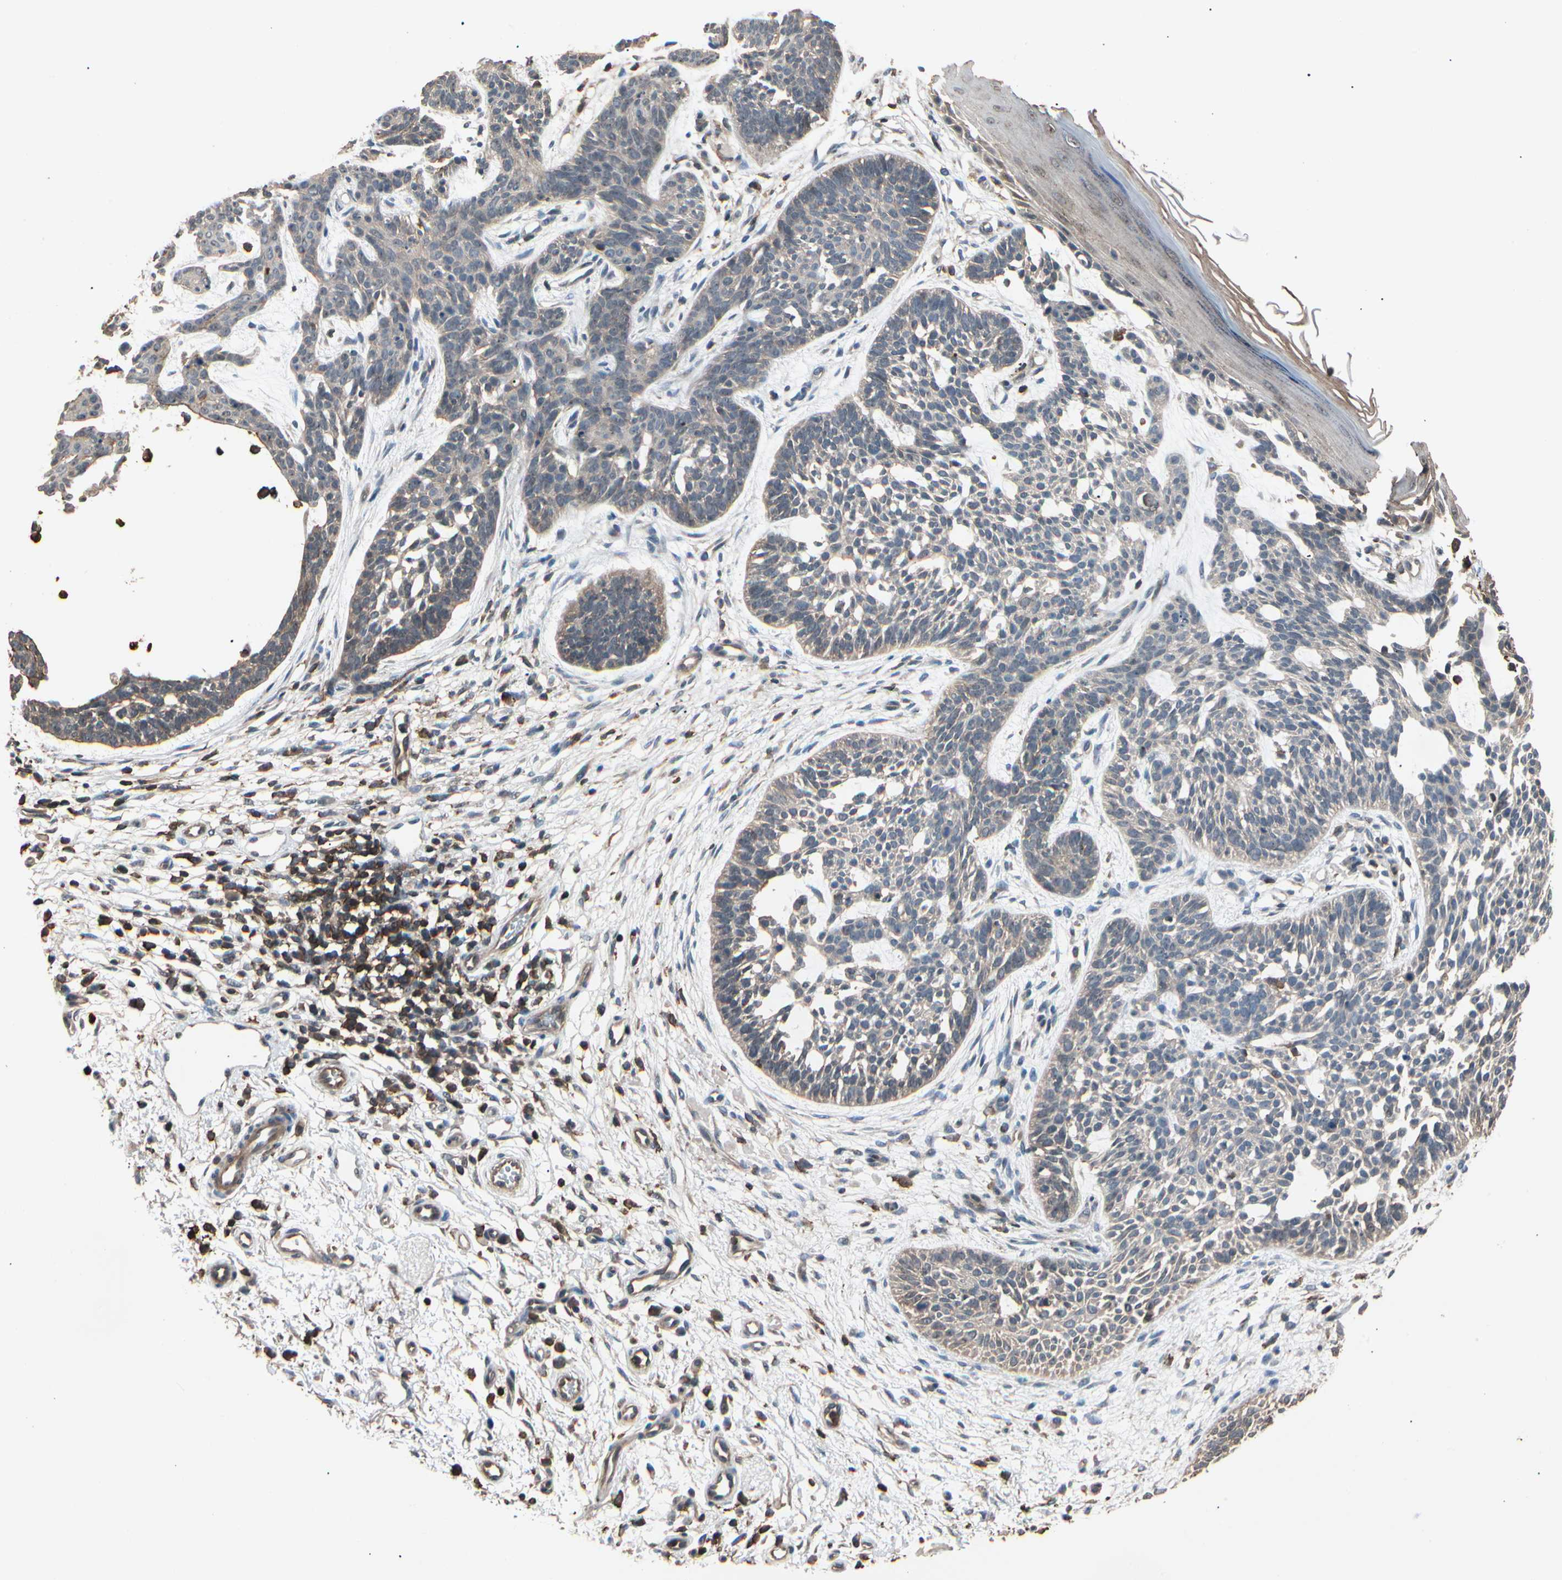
{"staining": {"intensity": "weak", "quantity": ">75%", "location": "cytoplasmic/membranous"}, "tissue": "skin cancer", "cell_type": "Tumor cells", "image_type": "cancer", "snomed": [{"axis": "morphology", "description": "Normal tissue, NOS"}, {"axis": "morphology", "description": "Basal cell carcinoma"}, {"axis": "topography", "description": "Skin"}], "caption": "Human skin cancer stained for a protein (brown) reveals weak cytoplasmic/membranous positive positivity in about >75% of tumor cells.", "gene": "MAPK13", "patient": {"sex": "female", "age": 69}}